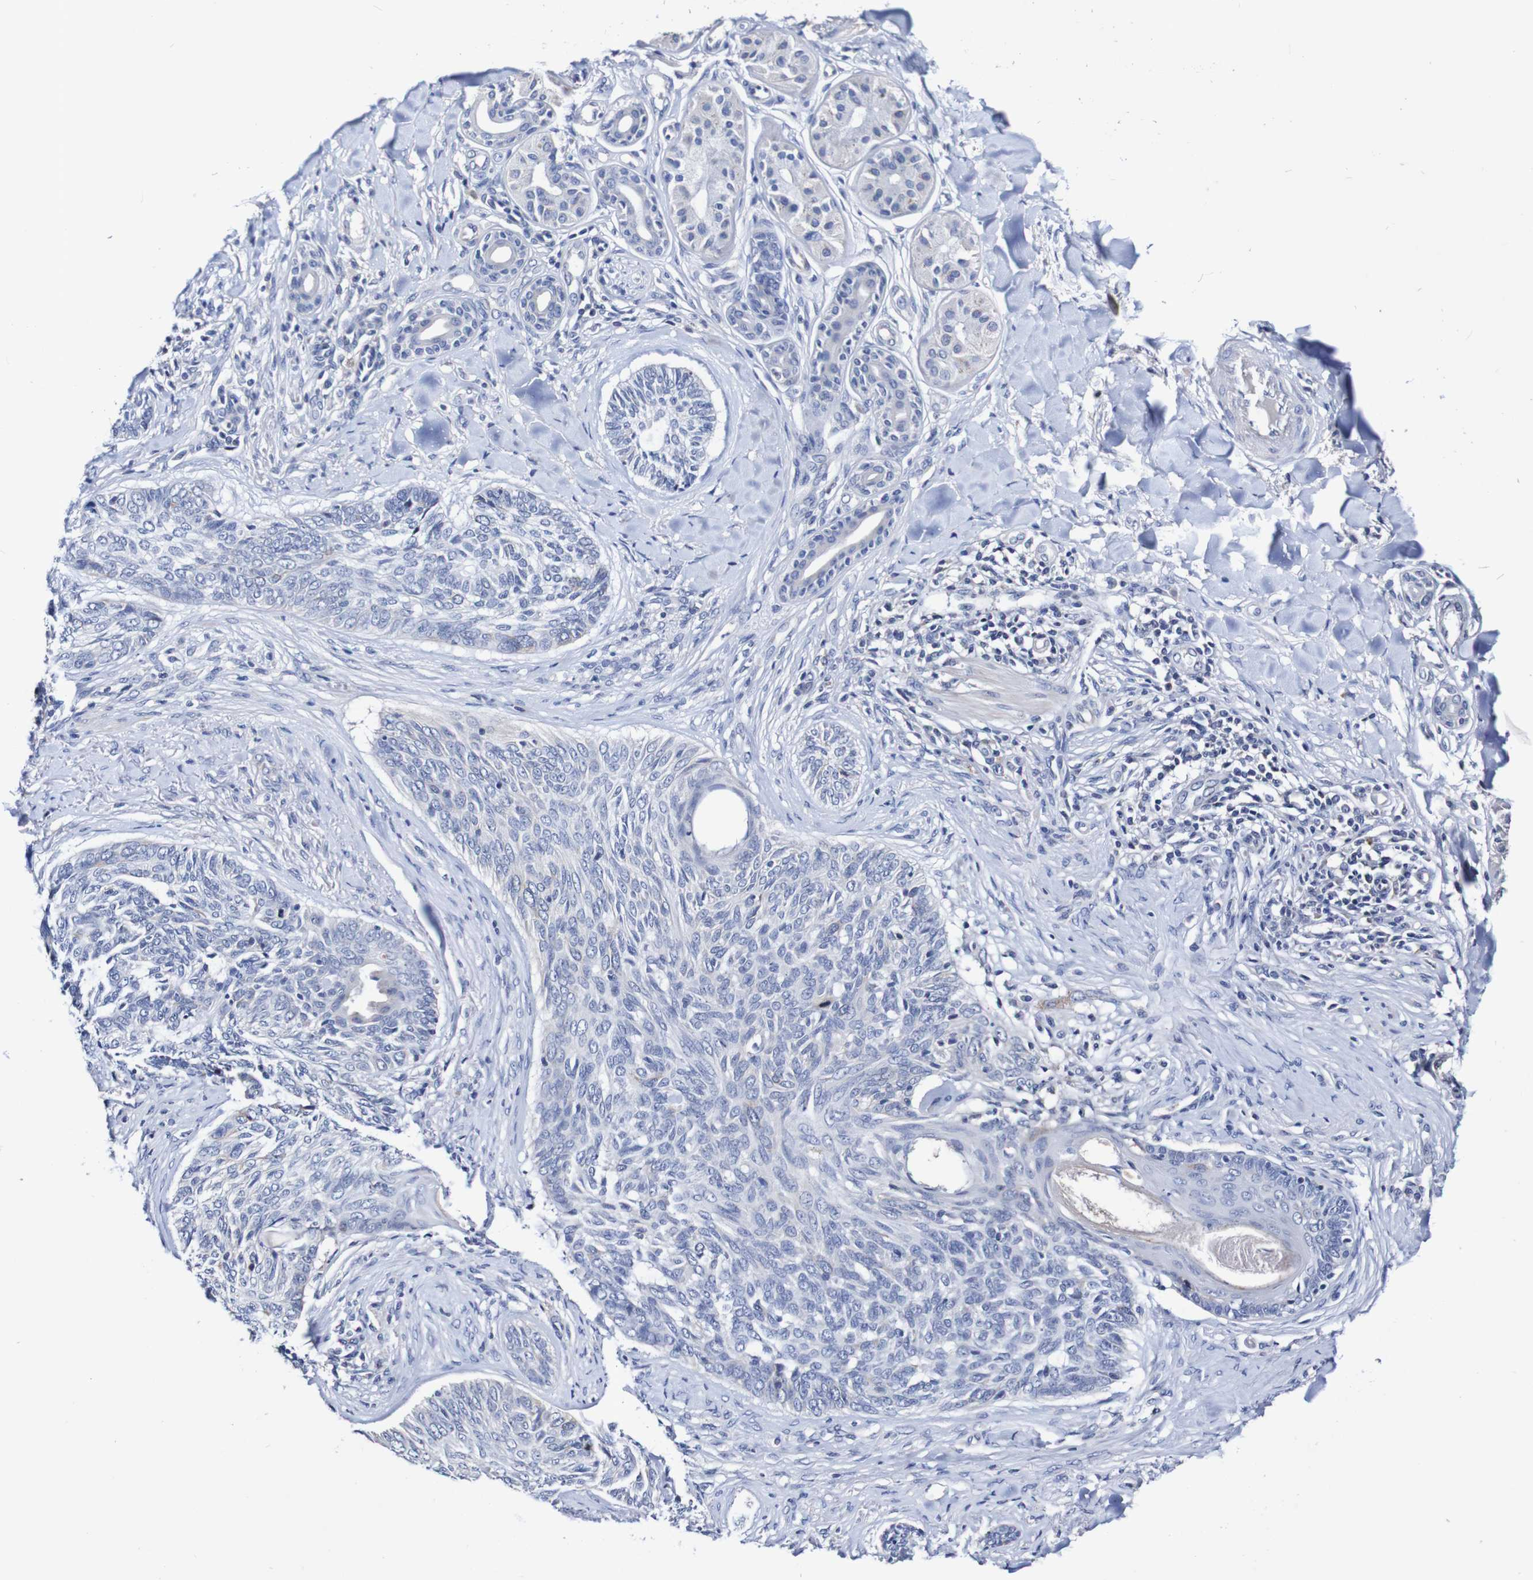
{"staining": {"intensity": "negative", "quantity": "none", "location": "none"}, "tissue": "skin cancer", "cell_type": "Tumor cells", "image_type": "cancer", "snomed": [{"axis": "morphology", "description": "Basal cell carcinoma"}, {"axis": "topography", "description": "Skin"}], "caption": "IHC histopathology image of skin cancer (basal cell carcinoma) stained for a protein (brown), which demonstrates no expression in tumor cells.", "gene": "ACVR1C", "patient": {"sex": "male", "age": 43}}